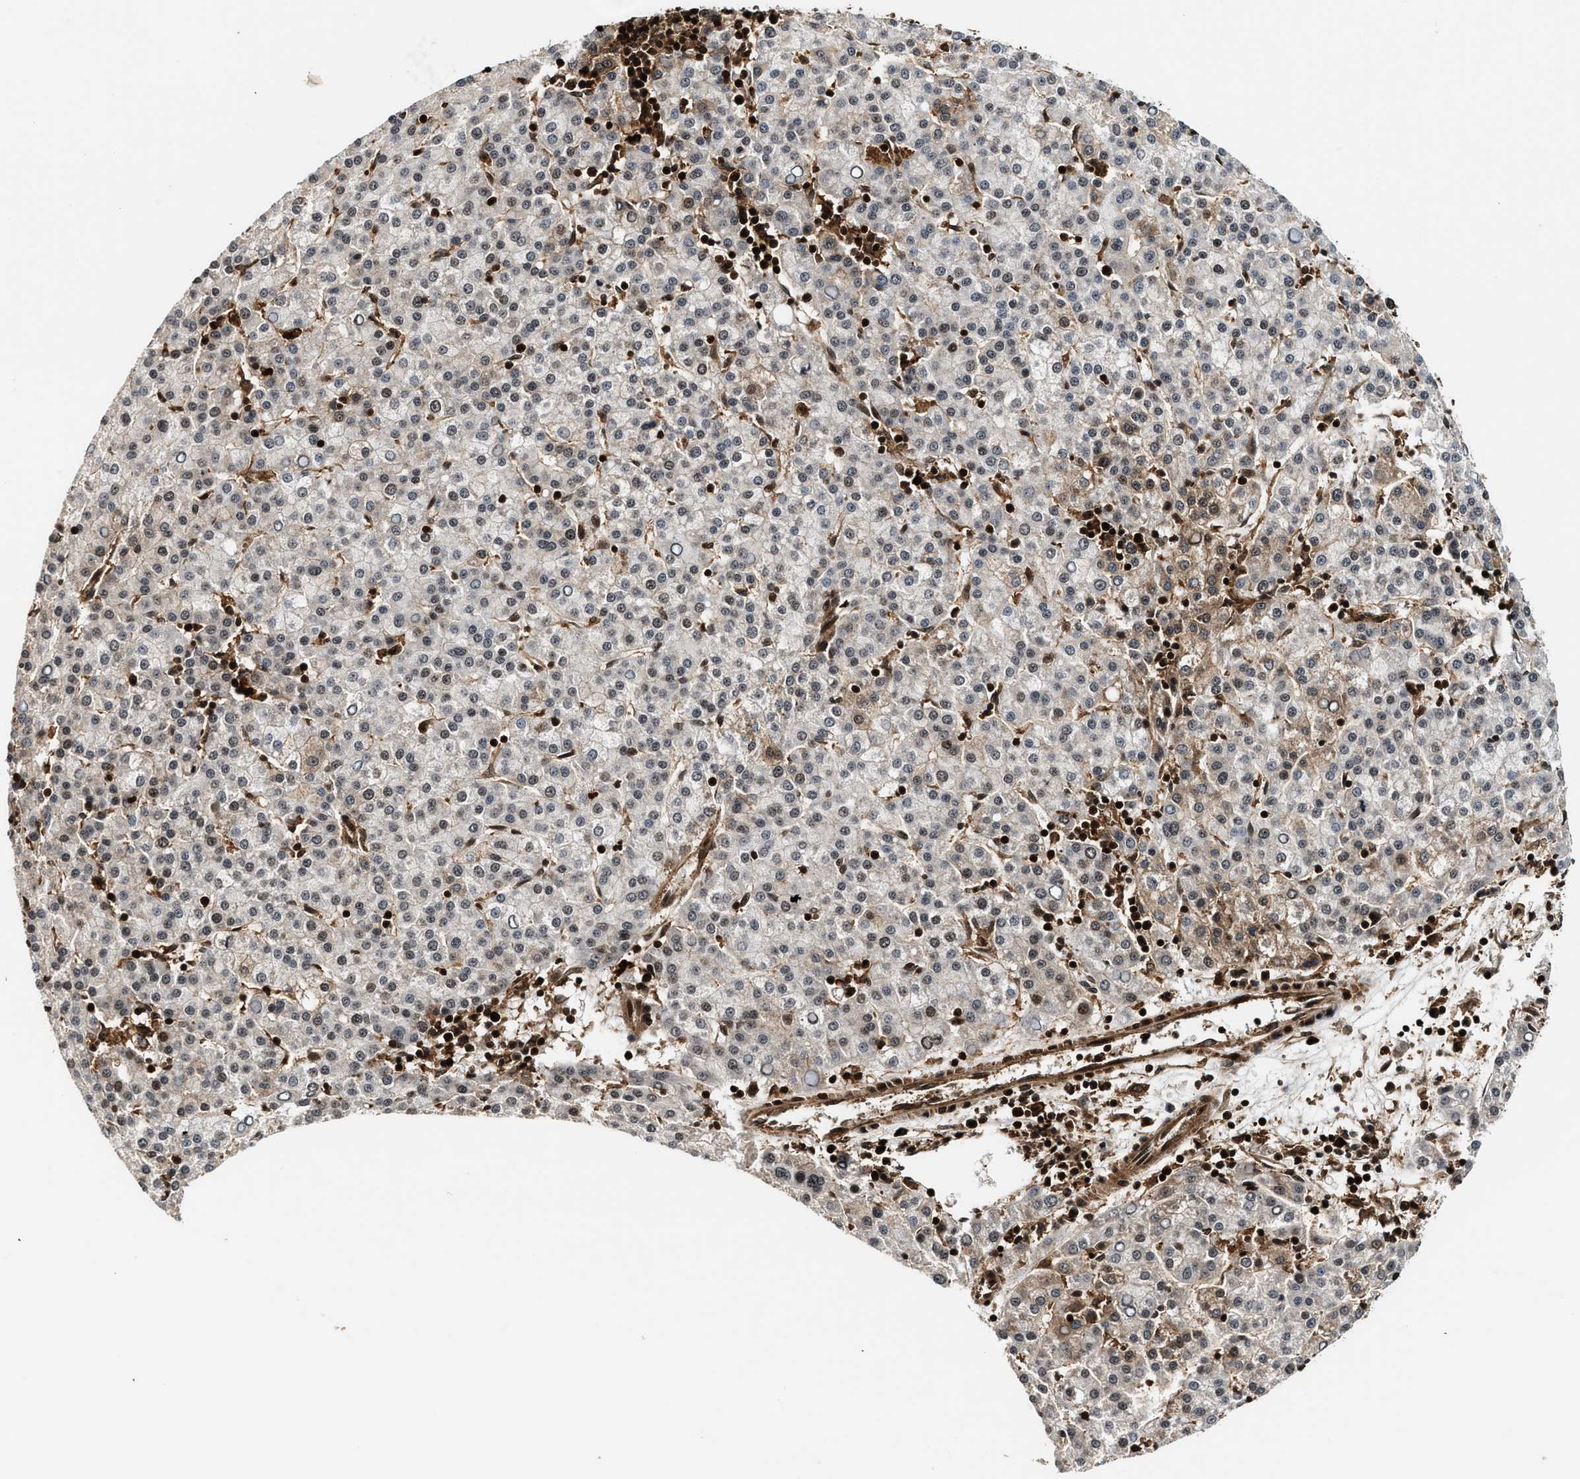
{"staining": {"intensity": "weak", "quantity": "25%-75%", "location": "cytoplasmic/membranous,nuclear"}, "tissue": "liver cancer", "cell_type": "Tumor cells", "image_type": "cancer", "snomed": [{"axis": "morphology", "description": "Carcinoma, Hepatocellular, NOS"}, {"axis": "topography", "description": "Liver"}], "caption": "DAB (3,3'-diaminobenzidine) immunohistochemical staining of liver cancer exhibits weak cytoplasmic/membranous and nuclear protein staining in approximately 25%-75% of tumor cells.", "gene": "MDM2", "patient": {"sex": "female", "age": 58}}